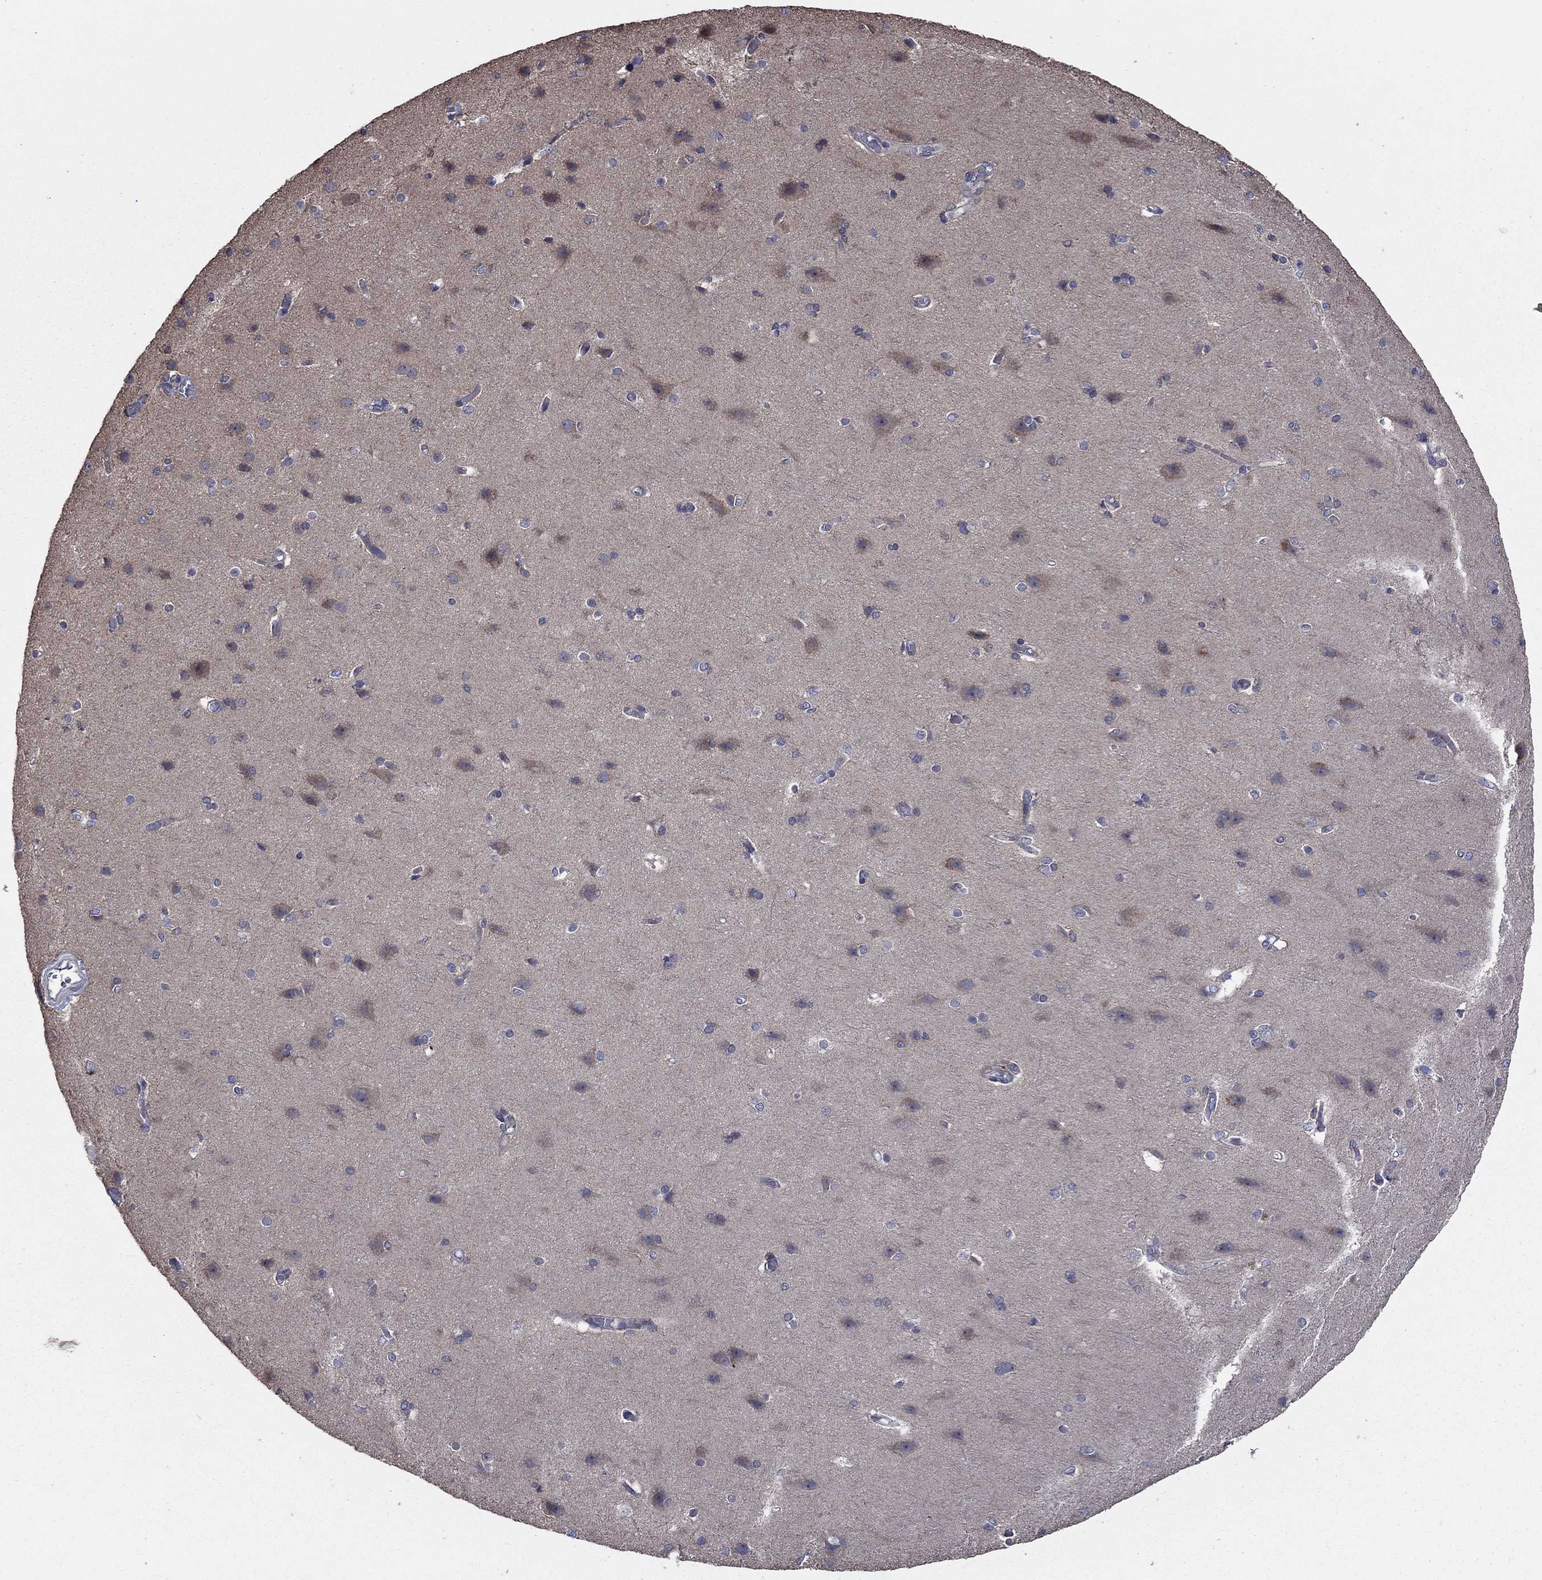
{"staining": {"intensity": "negative", "quantity": "none", "location": "none"}, "tissue": "cerebral cortex", "cell_type": "Endothelial cells", "image_type": "normal", "snomed": [{"axis": "morphology", "description": "Normal tissue, NOS"}, {"axis": "topography", "description": "Cerebral cortex"}], "caption": "Cerebral cortex stained for a protein using IHC displays no expression endothelial cells.", "gene": "MEA1", "patient": {"sex": "male", "age": 37}}